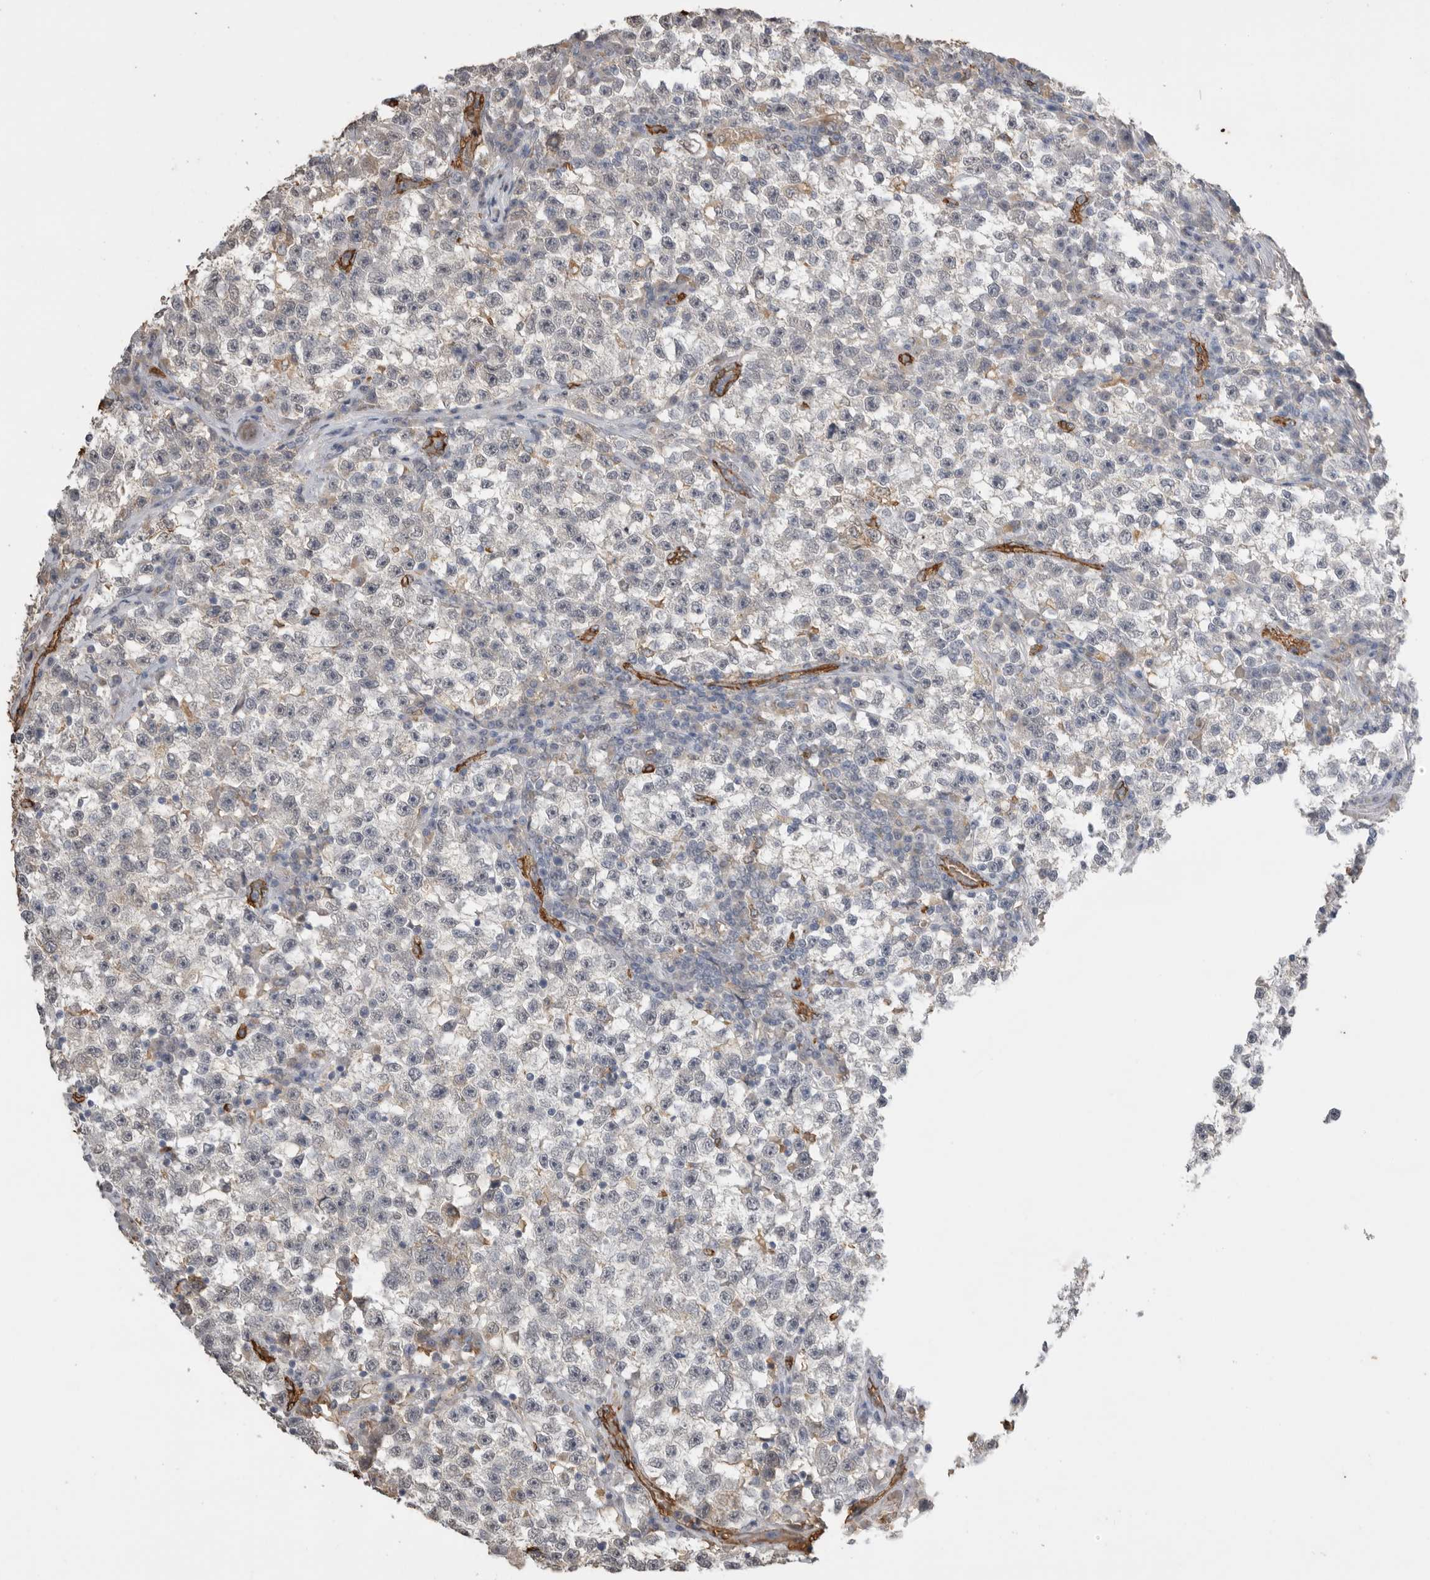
{"staining": {"intensity": "negative", "quantity": "none", "location": "none"}, "tissue": "testis cancer", "cell_type": "Tumor cells", "image_type": "cancer", "snomed": [{"axis": "morphology", "description": "Seminoma, NOS"}, {"axis": "topography", "description": "Testis"}], "caption": "The immunohistochemistry (IHC) image has no significant positivity in tumor cells of testis seminoma tissue.", "gene": "IL27", "patient": {"sex": "male", "age": 22}}